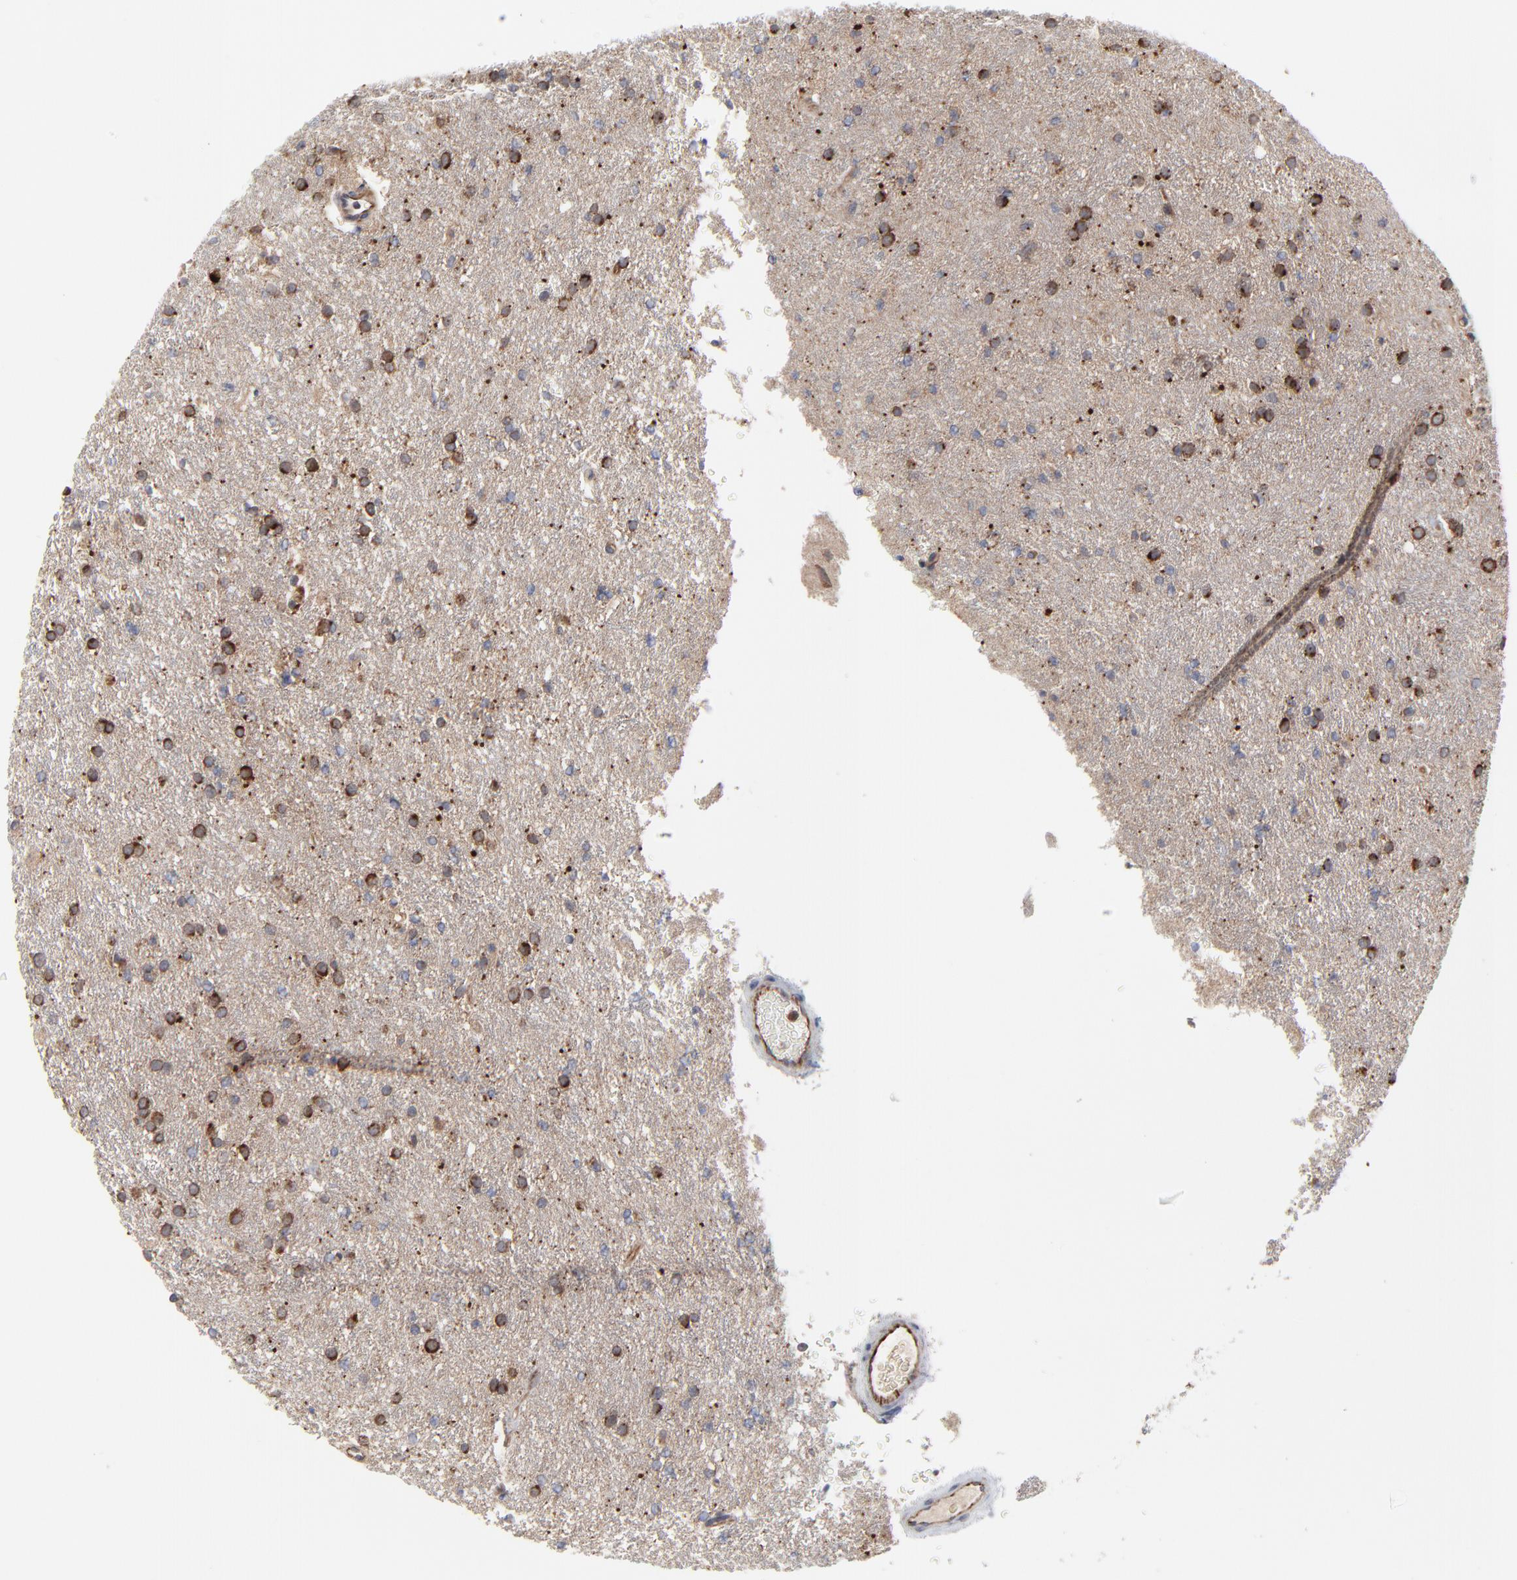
{"staining": {"intensity": "strong", "quantity": ">75%", "location": "cytoplasmic/membranous"}, "tissue": "glioma", "cell_type": "Tumor cells", "image_type": "cancer", "snomed": [{"axis": "morphology", "description": "Glioma, malignant, High grade"}, {"axis": "topography", "description": "Brain"}], "caption": "Malignant glioma (high-grade) was stained to show a protein in brown. There is high levels of strong cytoplasmic/membranous staining in about >75% of tumor cells.", "gene": "RAB9A", "patient": {"sex": "female", "age": 50}}